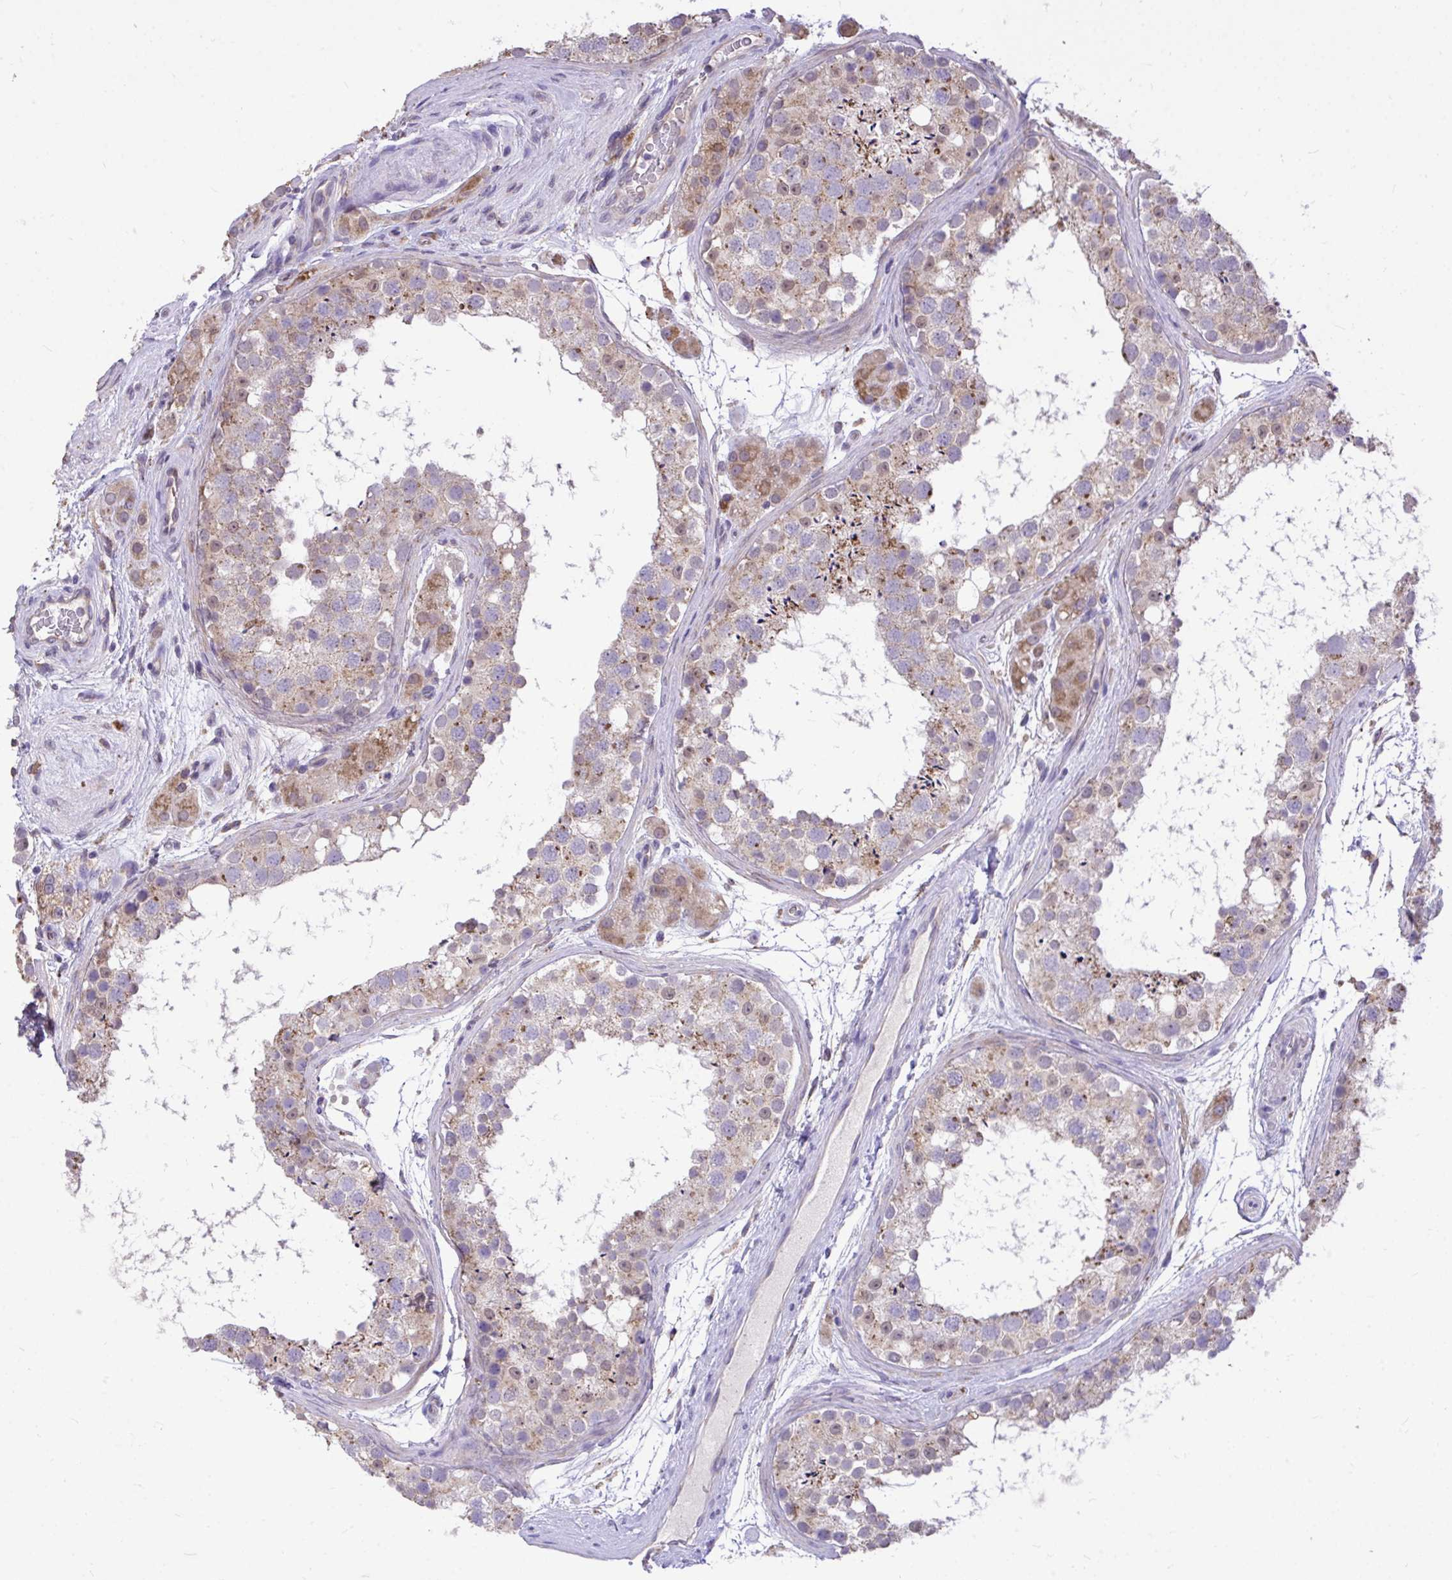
{"staining": {"intensity": "weak", "quantity": "25%-75%", "location": "cytoplasmic/membranous"}, "tissue": "testis", "cell_type": "Cells in seminiferous ducts", "image_type": "normal", "snomed": [{"axis": "morphology", "description": "Normal tissue, NOS"}, {"axis": "topography", "description": "Testis"}], "caption": "High-power microscopy captured an immunohistochemistry photomicrograph of normal testis, revealing weak cytoplasmic/membranous positivity in approximately 25%-75% of cells in seminiferous ducts. Ihc stains the protein of interest in brown and the nuclei are stained blue.", "gene": "MPC2", "patient": {"sex": "male", "age": 41}}